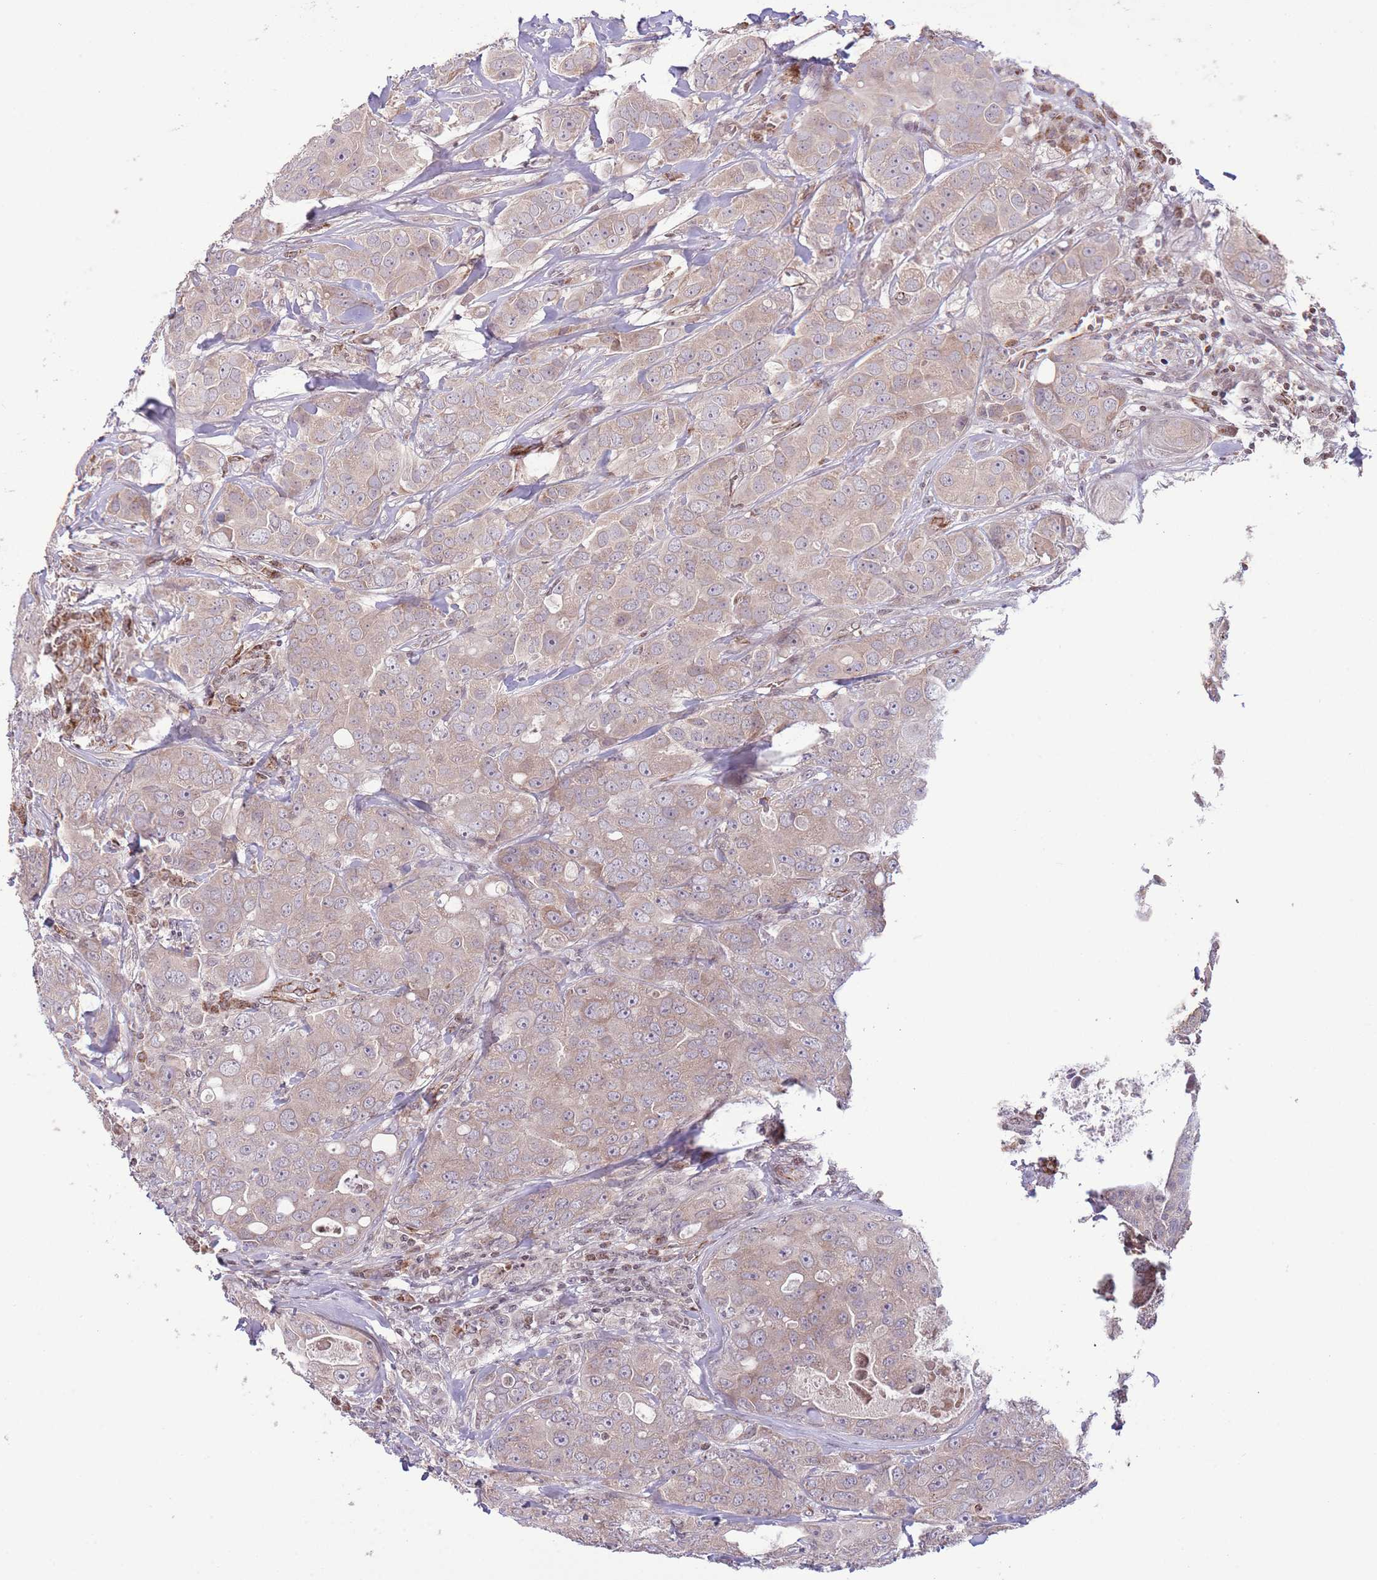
{"staining": {"intensity": "weak", "quantity": "25%-75%", "location": "cytoplasmic/membranous"}, "tissue": "breast cancer", "cell_type": "Tumor cells", "image_type": "cancer", "snomed": [{"axis": "morphology", "description": "Duct carcinoma"}, {"axis": "topography", "description": "Breast"}], "caption": "Breast cancer stained with DAB IHC exhibits low levels of weak cytoplasmic/membranous staining in approximately 25%-75% of tumor cells. Ihc stains the protein of interest in brown and the nuclei are stained blue.", "gene": "DPP10", "patient": {"sex": "female", "age": 43}}